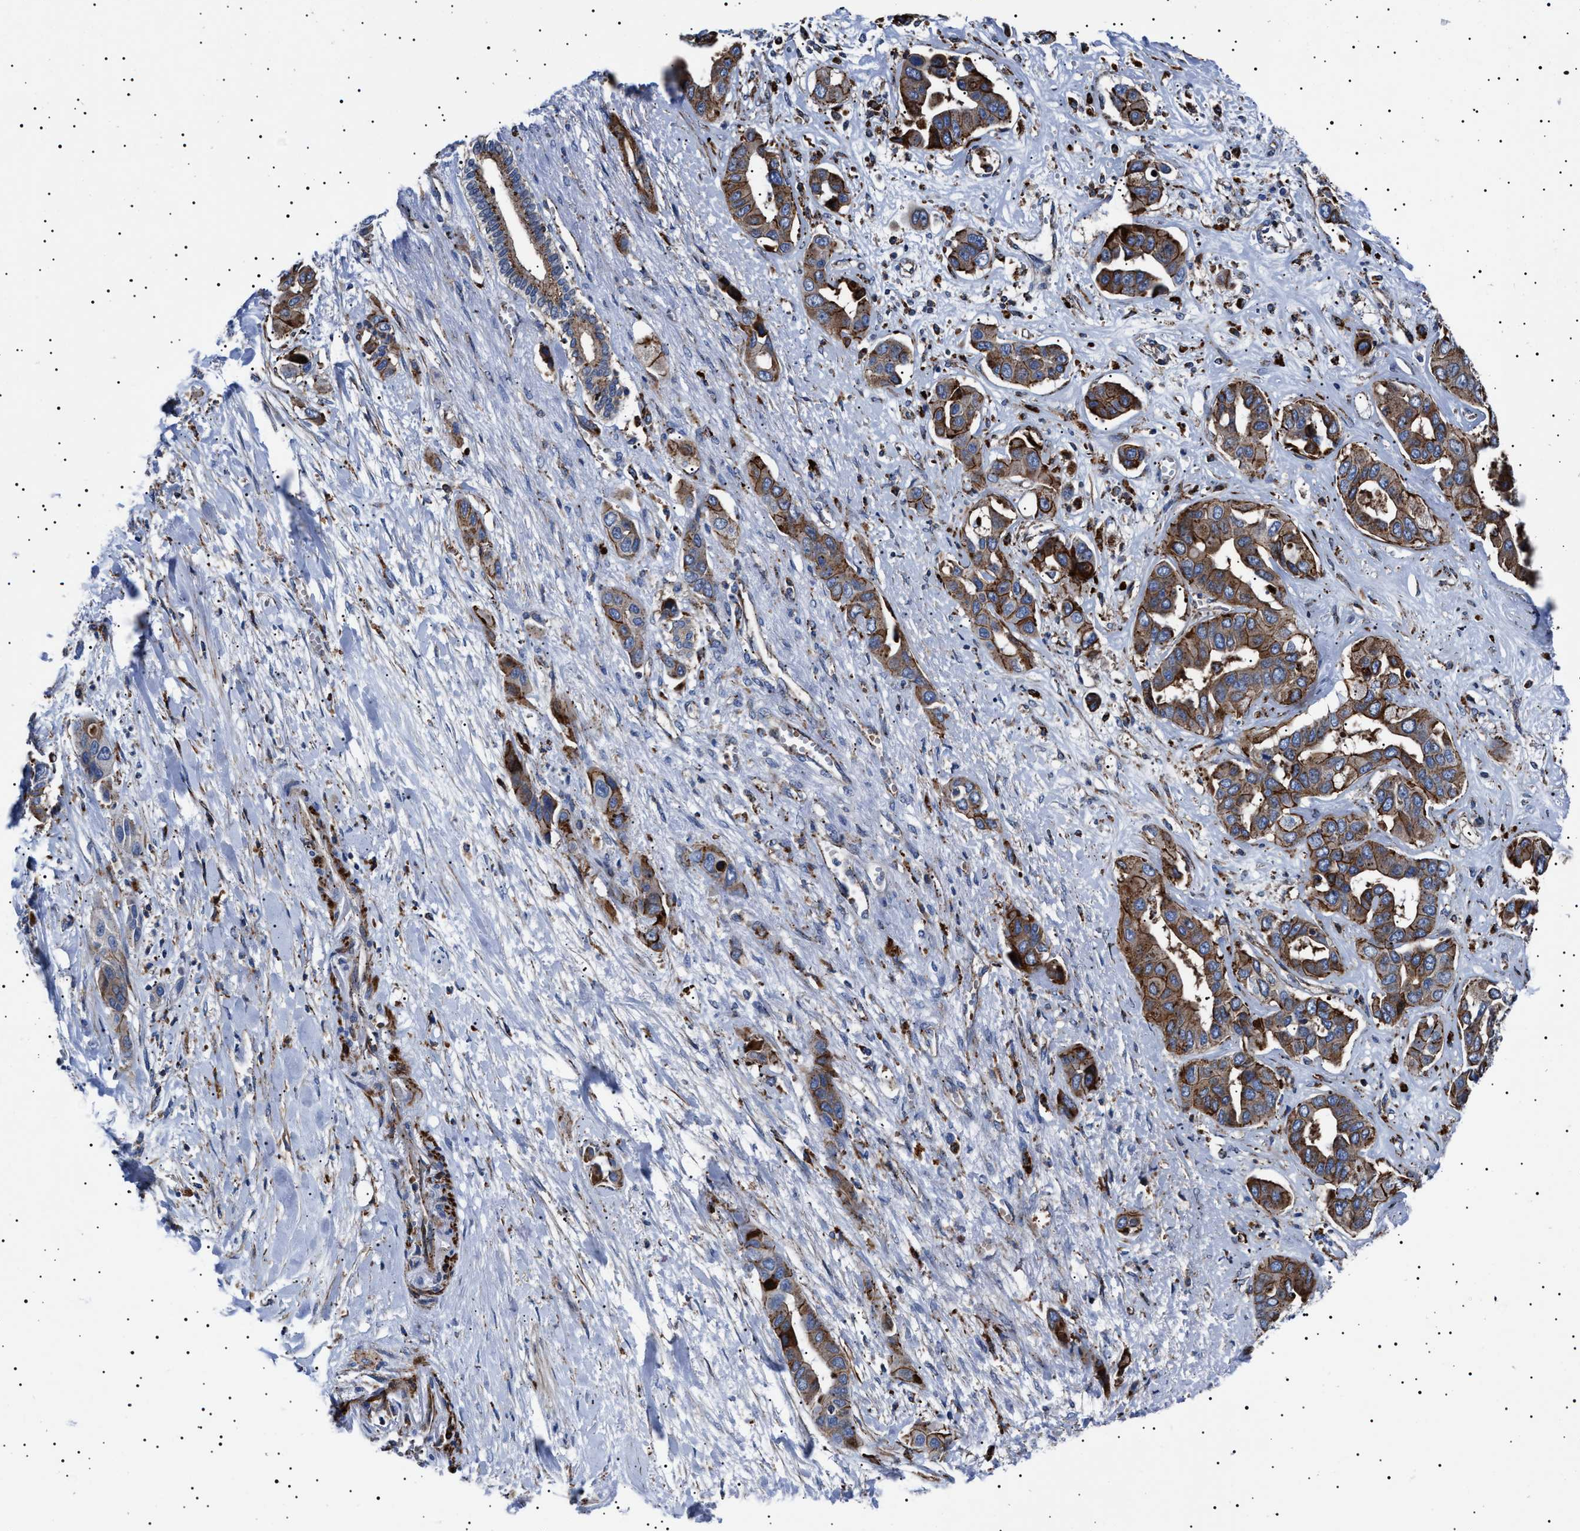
{"staining": {"intensity": "moderate", "quantity": ">75%", "location": "cytoplasmic/membranous"}, "tissue": "liver cancer", "cell_type": "Tumor cells", "image_type": "cancer", "snomed": [{"axis": "morphology", "description": "Cholangiocarcinoma"}, {"axis": "topography", "description": "Liver"}], "caption": "Immunohistochemistry micrograph of neoplastic tissue: human liver cancer stained using immunohistochemistry (IHC) demonstrates medium levels of moderate protein expression localized specifically in the cytoplasmic/membranous of tumor cells, appearing as a cytoplasmic/membranous brown color.", "gene": "NEU1", "patient": {"sex": "female", "age": 52}}